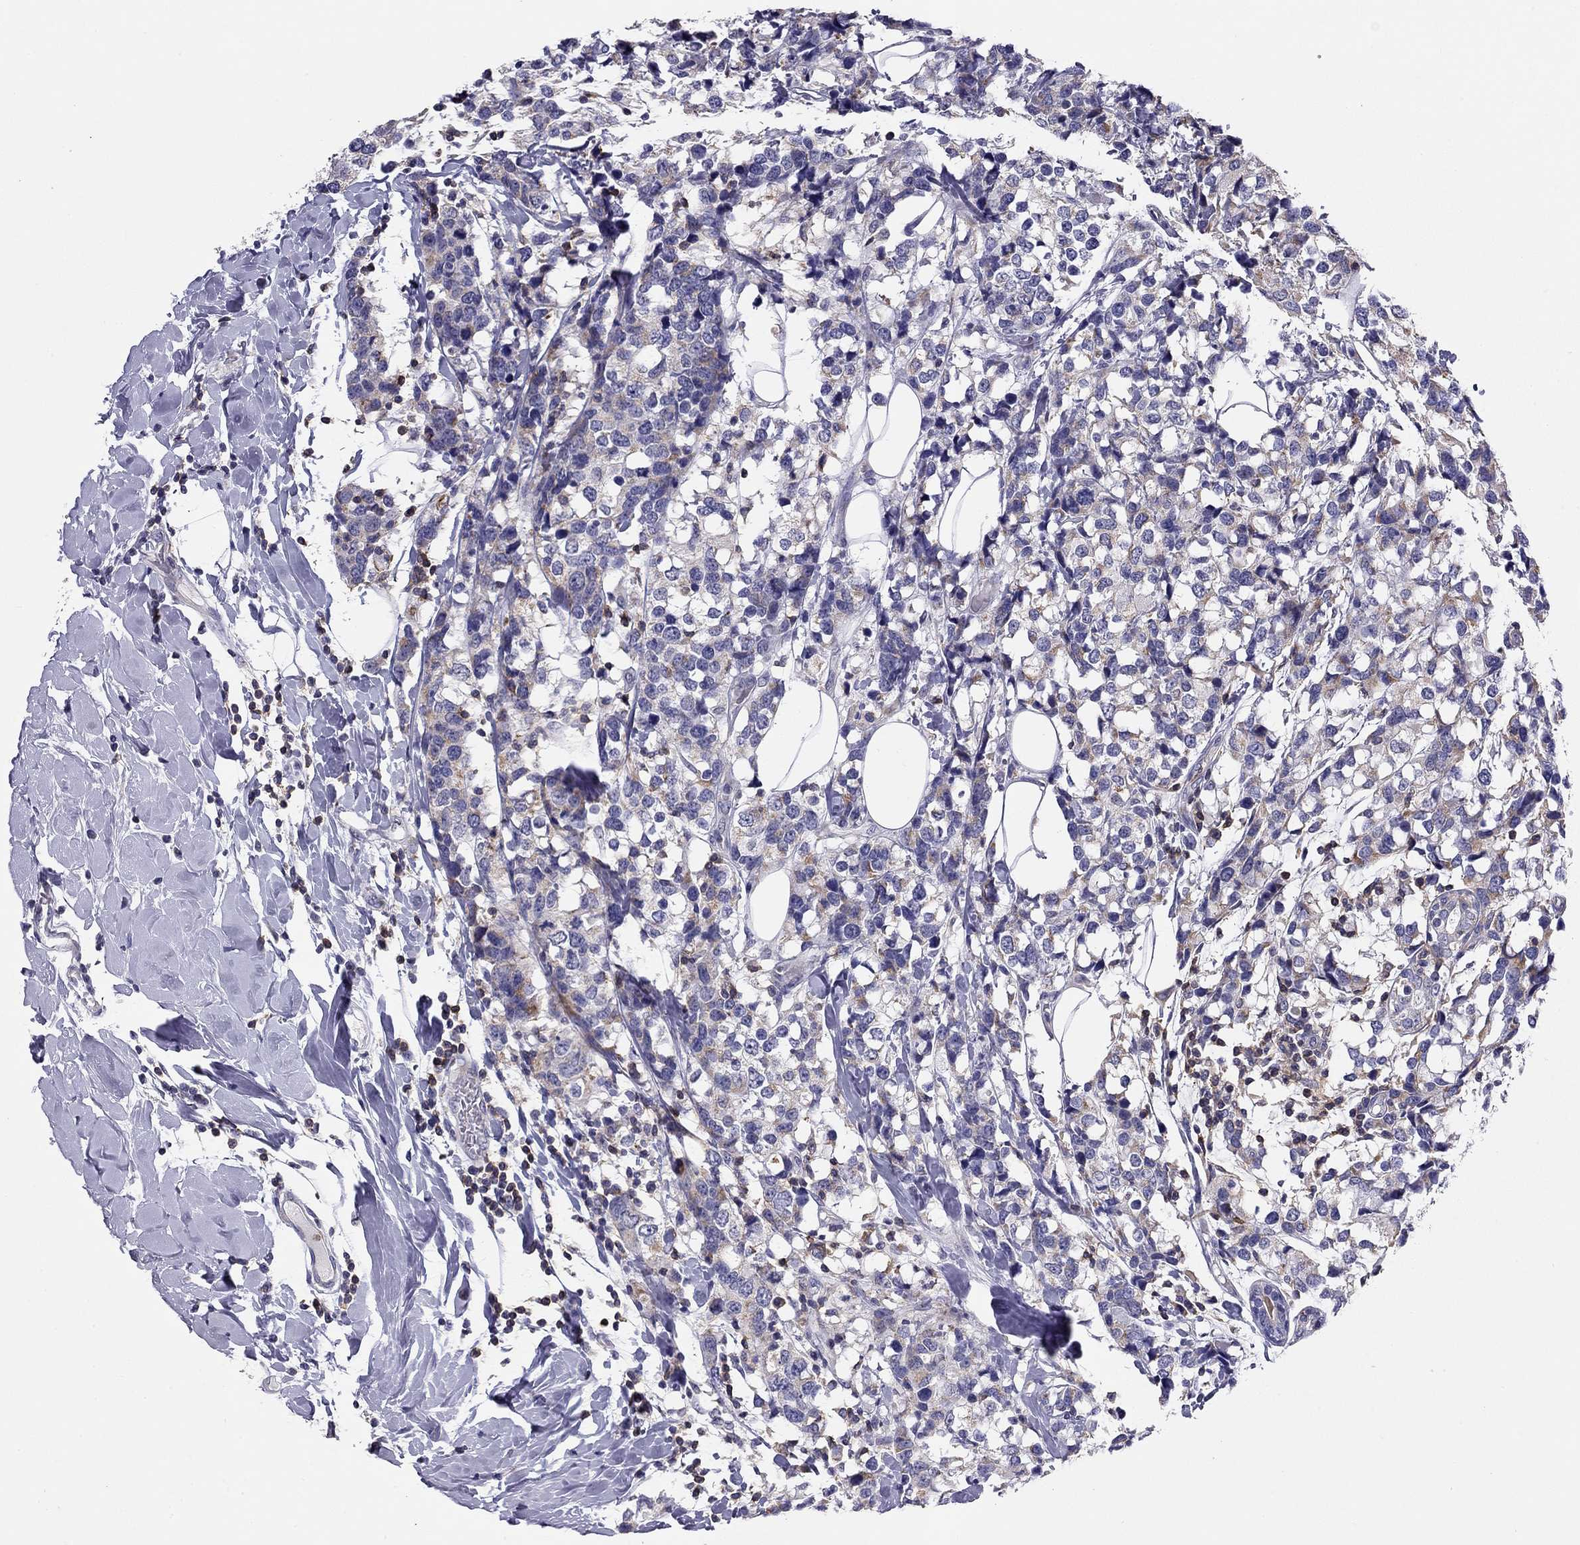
{"staining": {"intensity": "weak", "quantity": "<25%", "location": "cytoplasmic/membranous"}, "tissue": "breast cancer", "cell_type": "Tumor cells", "image_type": "cancer", "snomed": [{"axis": "morphology", "description": "Lobular carcinoma"}, {"axis": "topography", "description": "Breast"}], "caption": "Breast cancer was stained to show a protein in brown. There is no significant positivity in tumor cells.", "gene": "CITED1", "patient": {"sex": "female", "age": 59}}